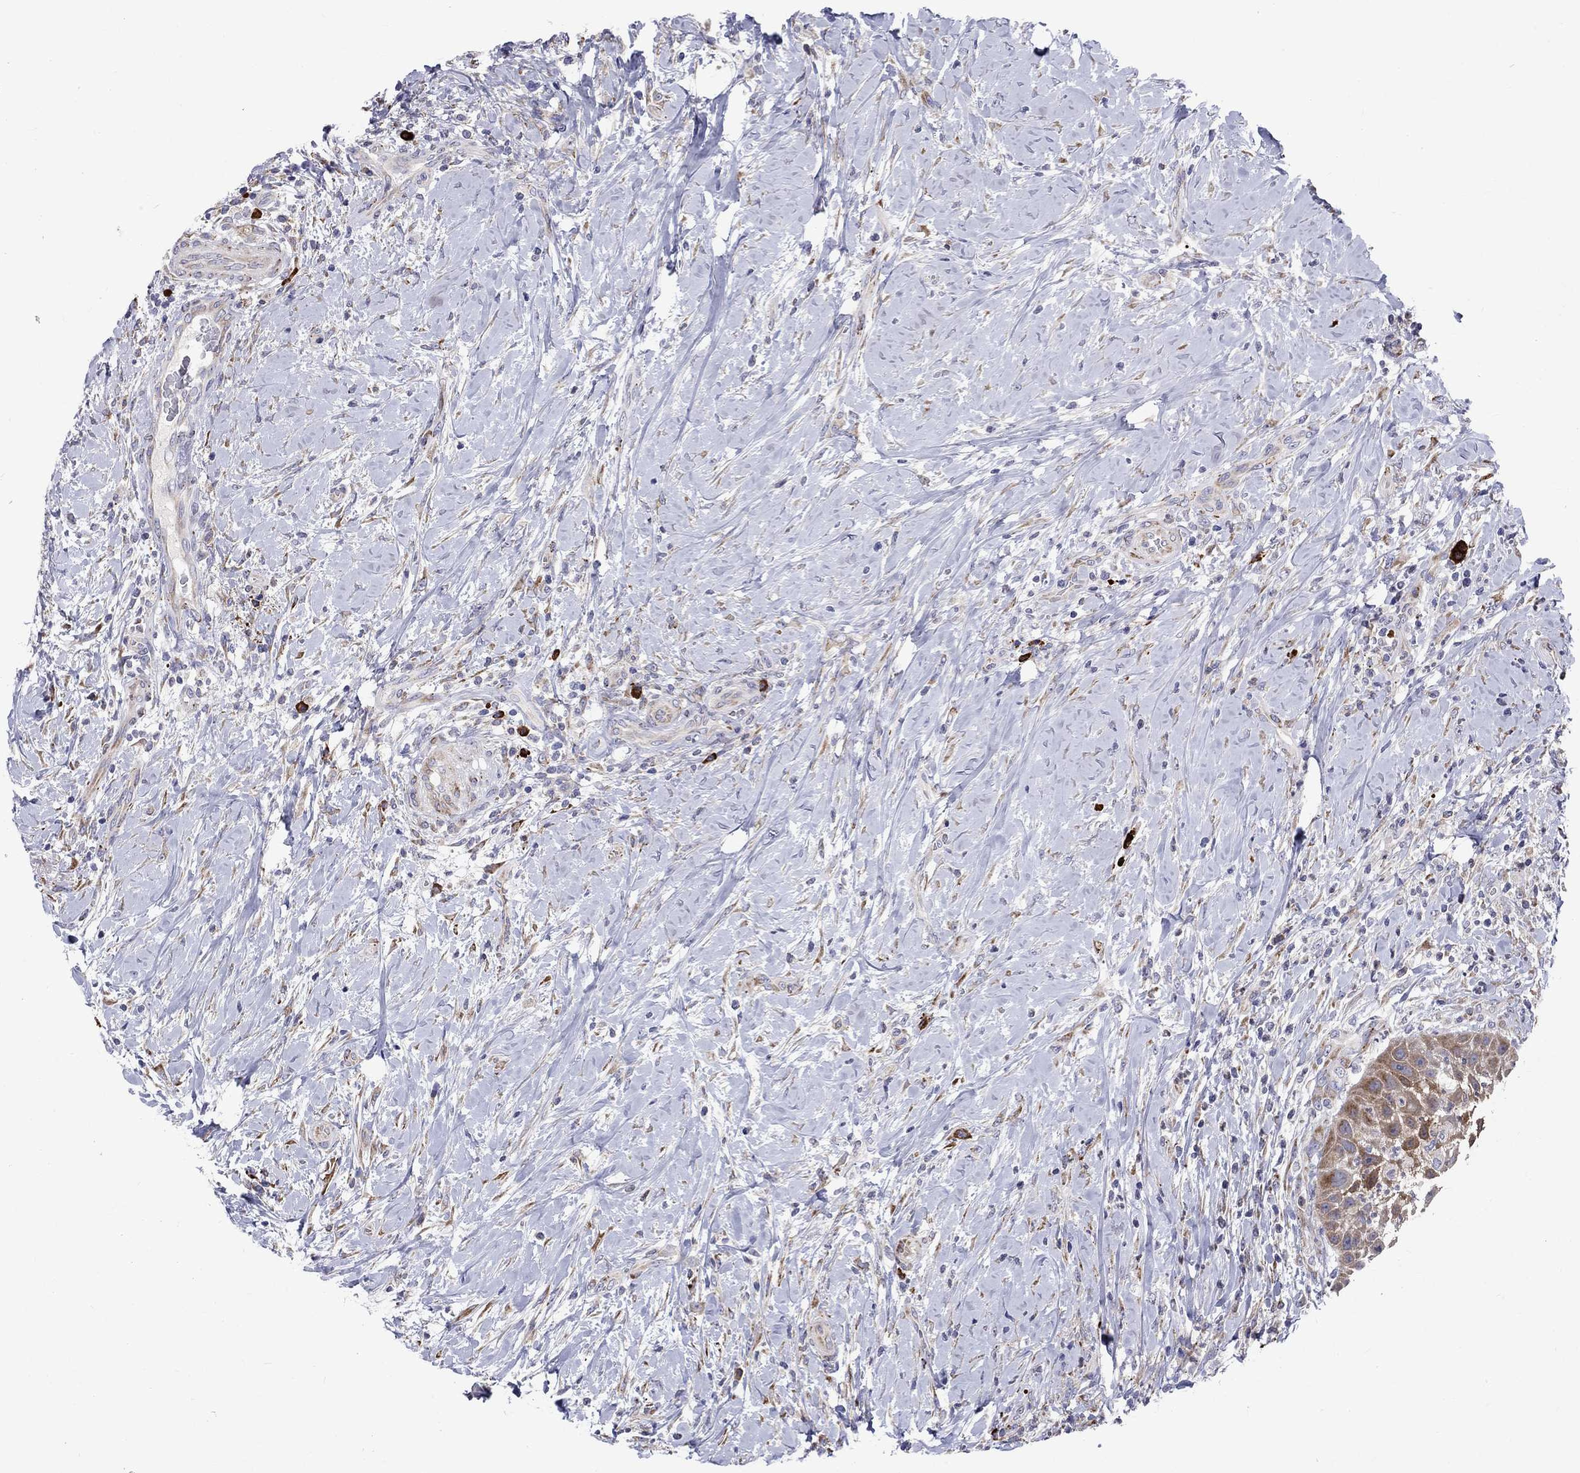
{"staining": {"intensity": "moderate", "quantity": "<25%", "location": "cytoplasmic/membranous"}, "tissue": "head and neck cancer", "cell_type": "Tumor cells", "image_type": "cancer", "snomed": [{"axis": "morphology", "description": "Squamous cell carcinoma, NOS"}, {"axis": "topography", "description": "Head-Neck"}], "caption": "Immunohistochemical staining of human squamous cell carcinoma (head and neck) reveals low levels of moderate cytoplasmic/membranous expression in approximately <25% of tumor cells.", "gene": "ASNS", "patient": {"sex": "male", "age": 69}}